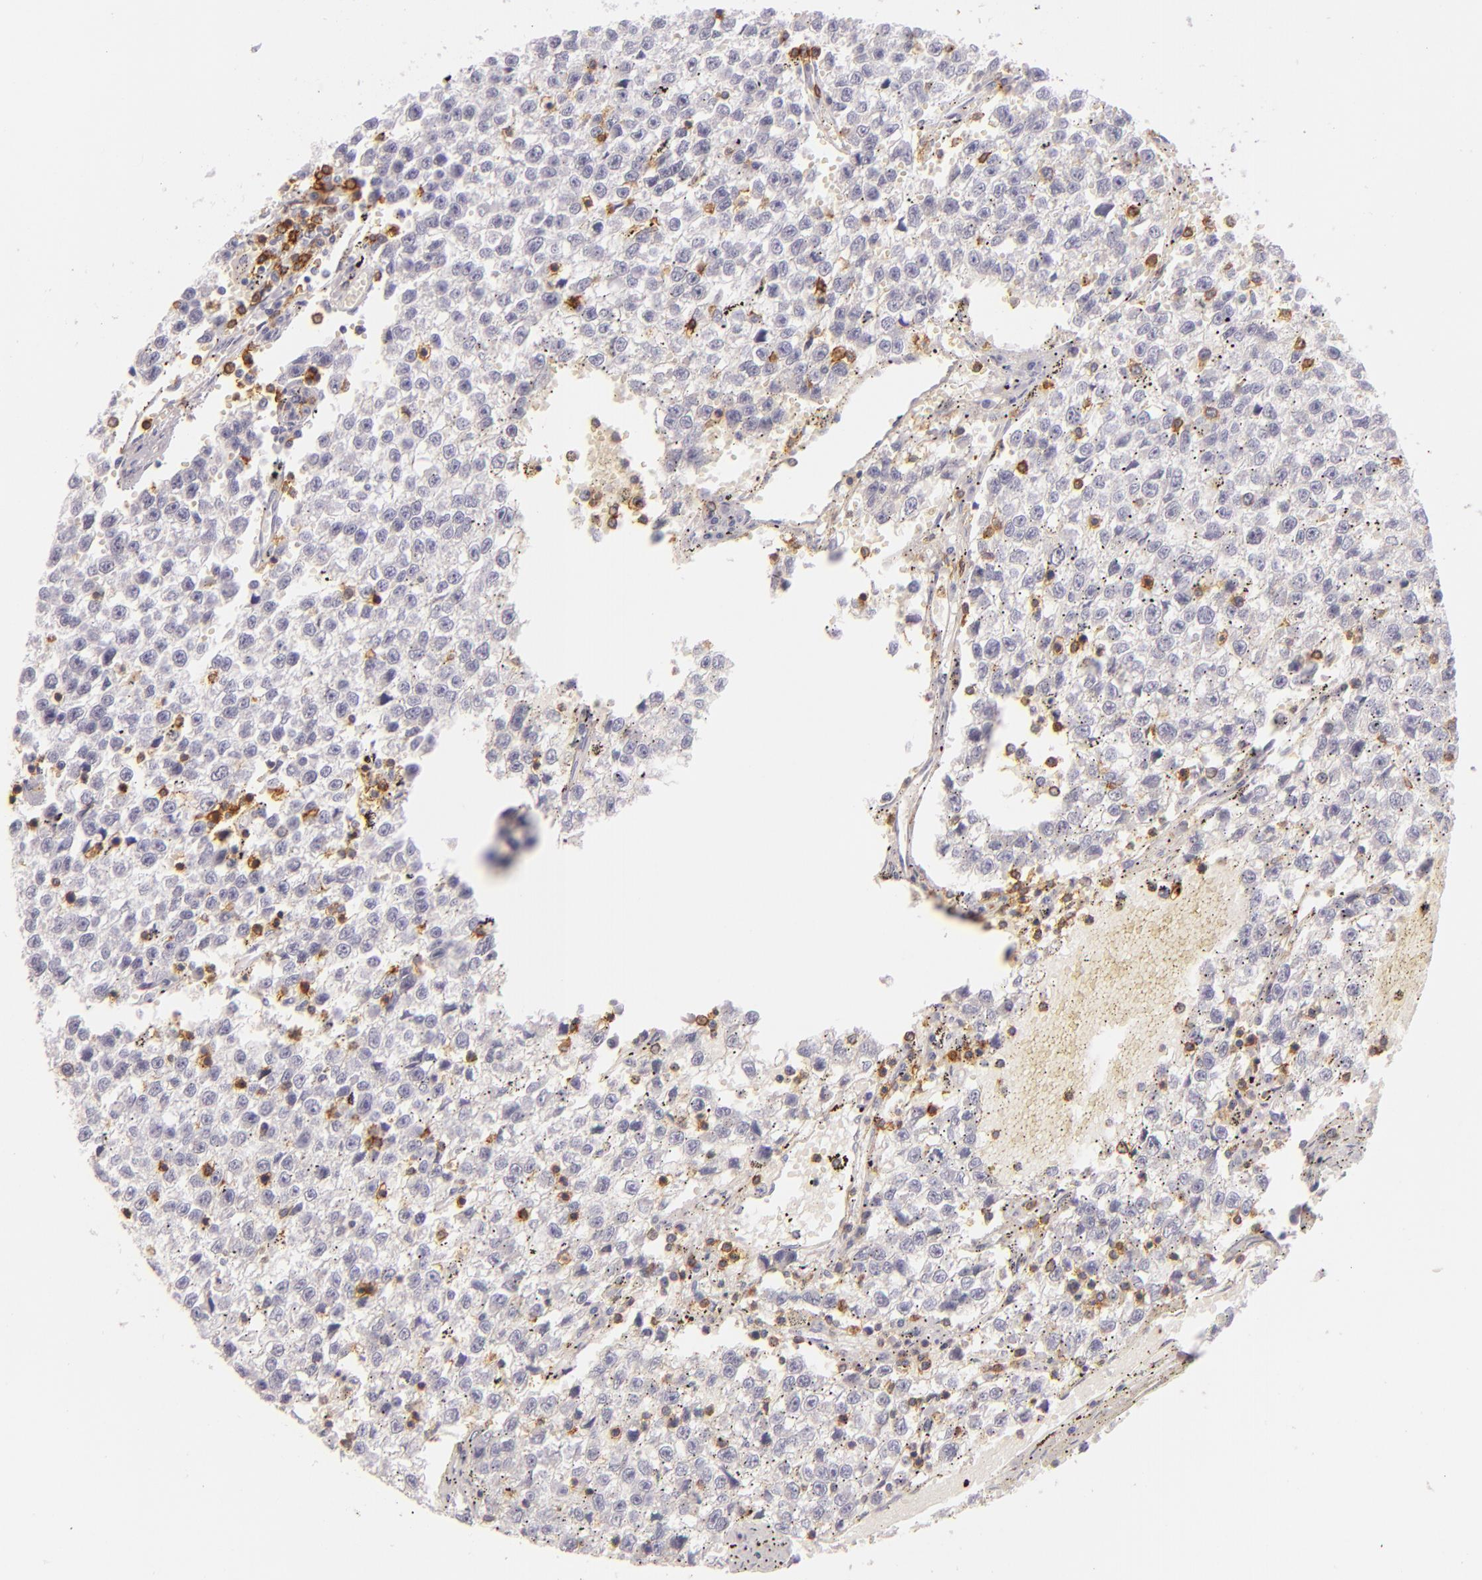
{"staining": {"intensity": "negative", "quantity": "none", "location": "none"}, "tissue": "testis cancer", "cell_type": "Tumor cells", "image_type": "cancer", "snomed": [{"axis": "morphology", "description": "Seminoma, NOS"}, {"axis": "topography", "description": "Testis"}], "caption": "IHC micrograph of seminoma (testis) stained for a protein (brown), which displays no expression in tumor cells. (DAB (3,3'-diaminobenzidine) immunohistochemistry with hematoxylin counter stain).", "gene": "LAT", "patient": {"sex": "male", "age": 35}}